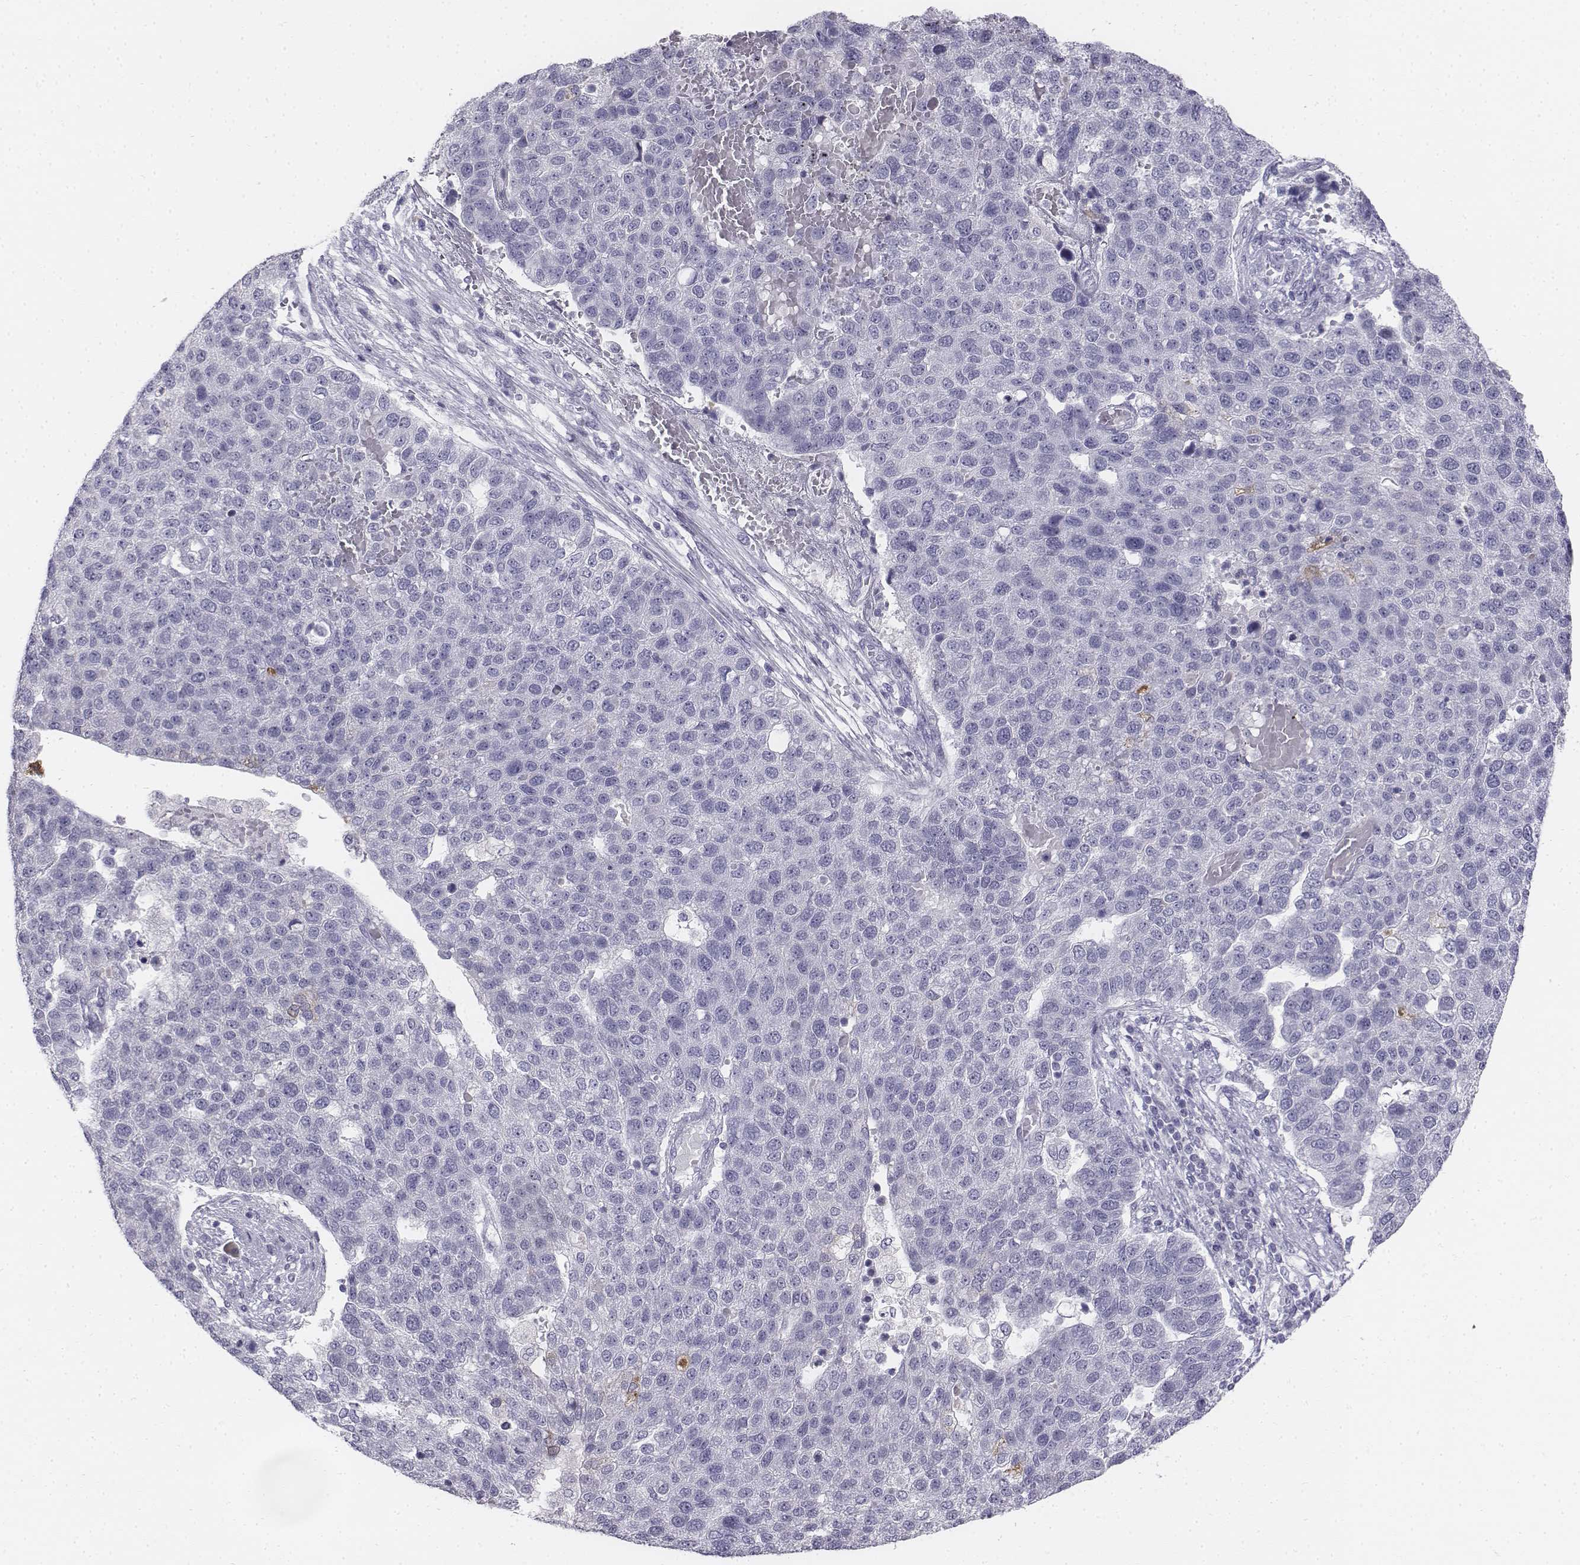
{"staining": {"intensity": "negative", "quantity": "none", "location": "none"}, "tissue": "pancreatic cancer", "cell_type": "Tumor cells", "image_type": "cancer", "snomed": [{"axis": "morphology", "description": "Adenocarcinoma, NOS"}, {"axis": "topography", "description": "Pancreas"}], "caption": "Protein analysis of adenocarcinoma (pancreatic) shows no significant positivity in tumor cells.", "gene": "TH", "patient": {"sex": "female", "age": 61}}